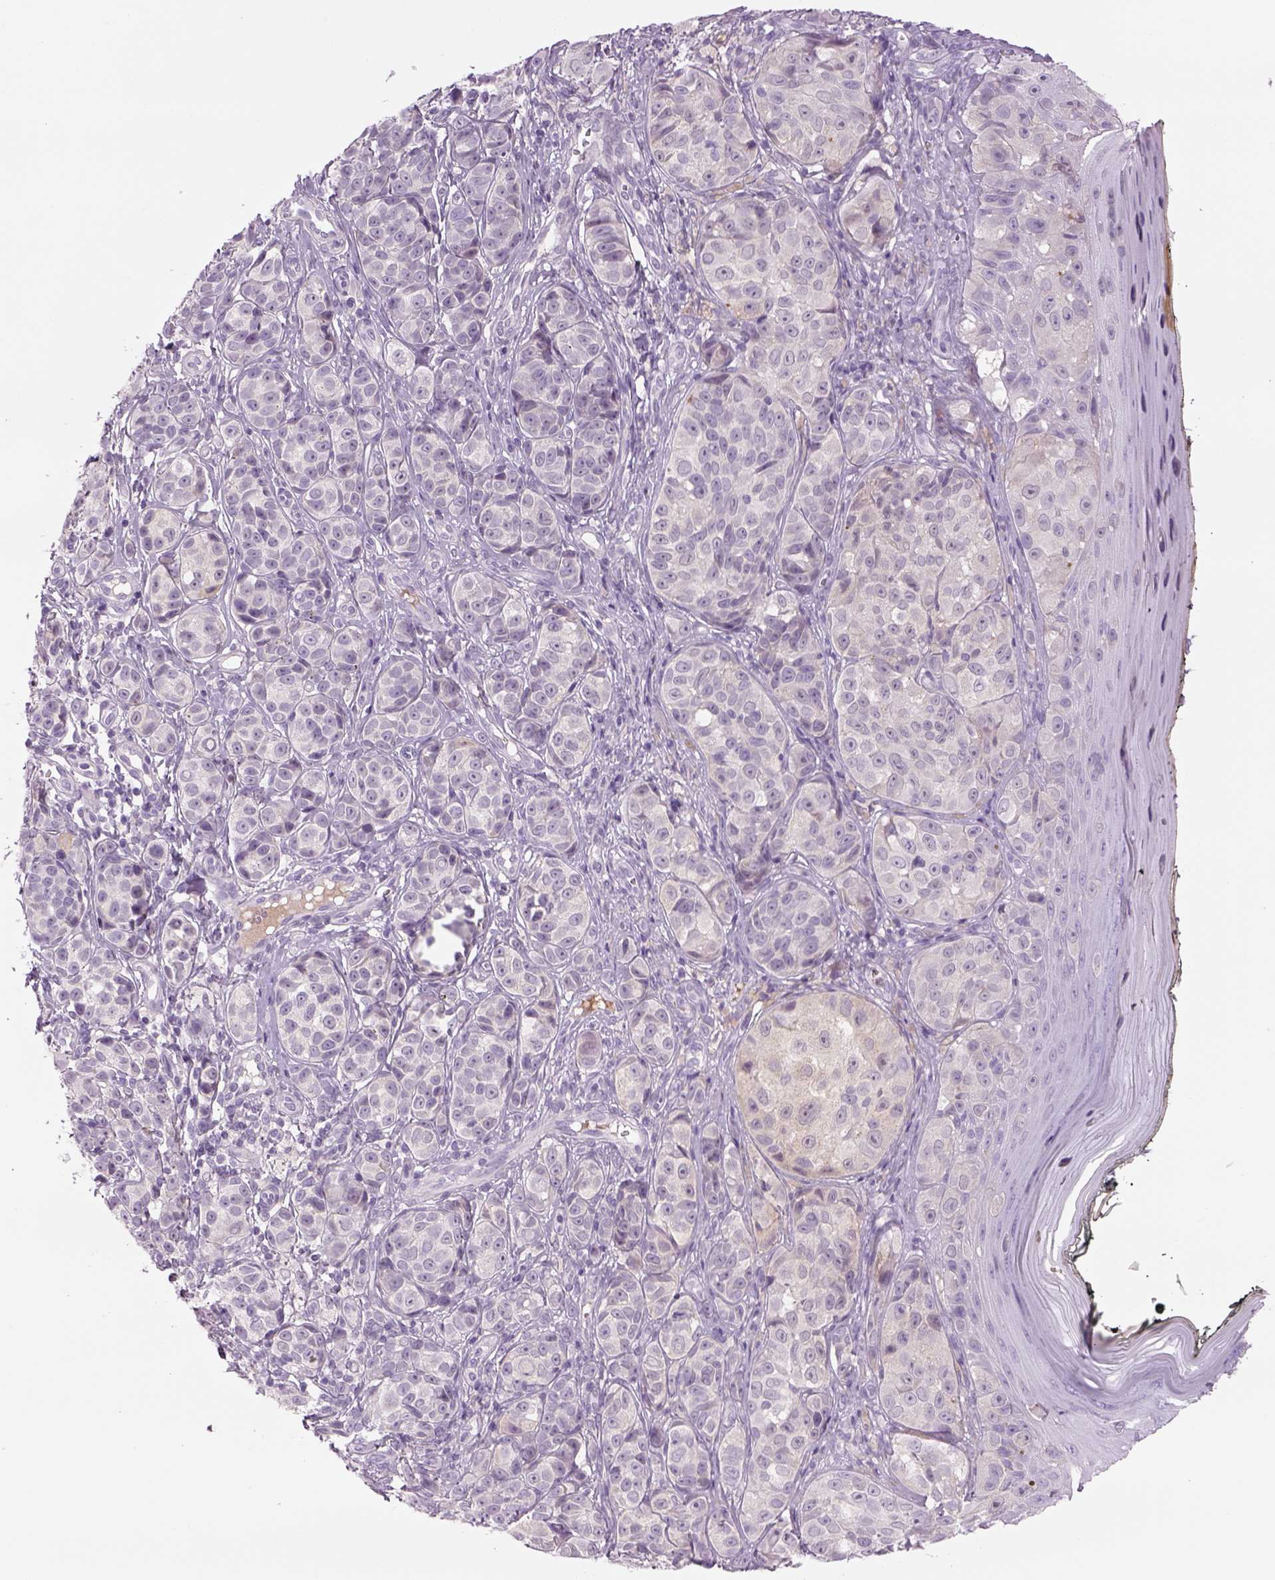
{"staining": {"intensity": "negative", "quantity": "none", "location": "none"}, "tissue": "melanoma", "cell_type": "Tumor cells", "image_type": "cancer", "snomed": [{"axis": "morphology", "description": "Malignant melanoma, NOS"}, {"axis": "topography", "description": "Skin"}], "caption": "The immunohistochemistry image has no significant expression in tumor cells of malignant melanoma tissue. (DAB (3,3'-diaminobenzidine) IHC, high magnification).", "gene": "MDH1B", "patient": {"sex": "male", "age": 48}}